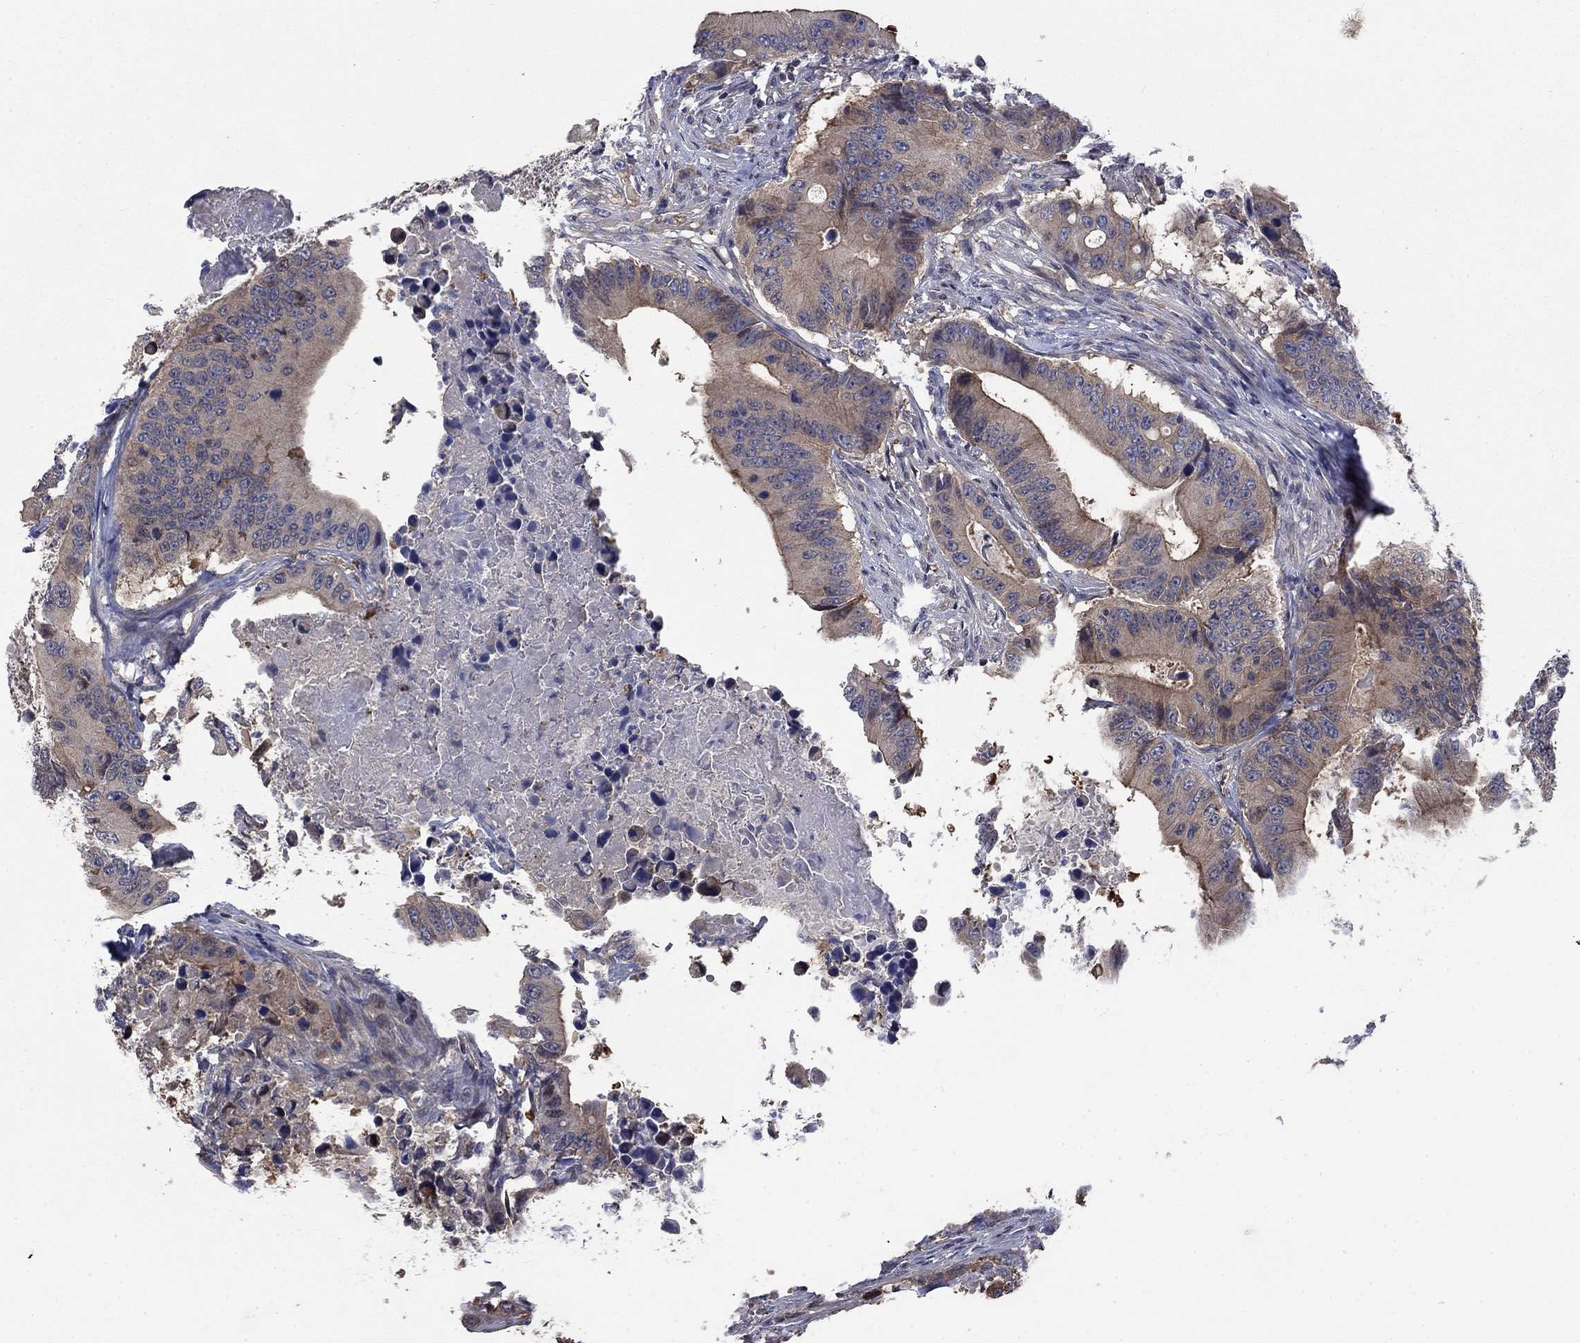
{"staining": {"intensity": "moderate", "quantity": ">75%", "location": "cytoplasmic/membranous"}, "tissue": "colorectal cancer", "cell_type": "Tumor cells", "image_type": "cancer", "snomed": [{"axis": "morphology", "description": "Adenocarcinoma, NOS"}, {"axis": "topography", "description": "Colon"}], "caption": "Human colorectal adenocarcinoma stained with a brown dye reveals moderate cytoplasmic/membranous positive positivity in approximately >75% of tumor cells.", "gene": "PDZD2", "patient": {"sex": "female", "age": 90}}